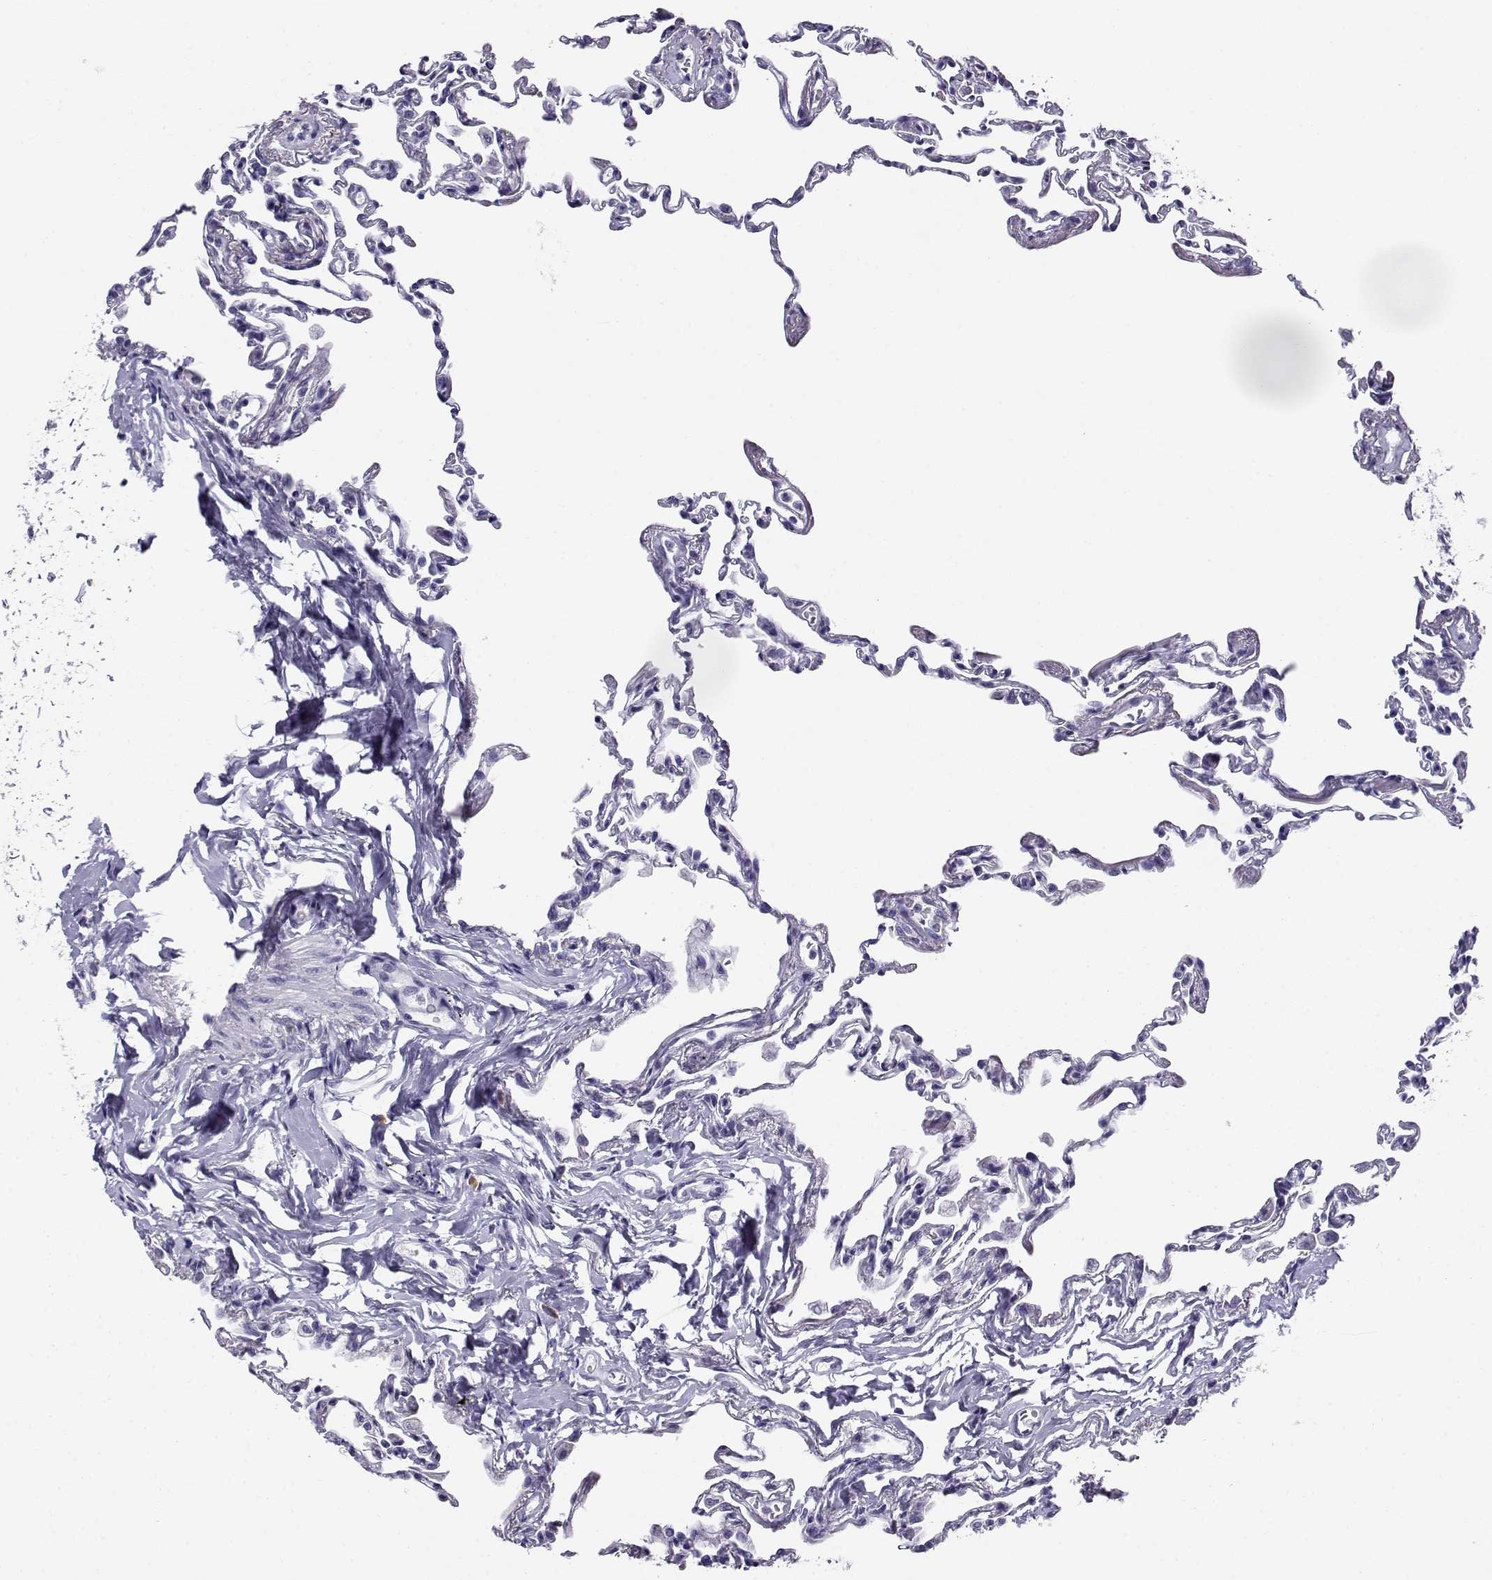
{"staining": {"intensity": "negative", "quantity": "none", "location": "none"}, "tissue": "lung", "cell_type": "Alveolar cells", "image_type": "normal", "snomed": [{"axis": "morphology", "description": "Normal tissue, NOS"}, {"axis": "topography", "description": "Lung"}], "caption": "DAB (3,3'-diaminobenzidine) immunohistochemical staining of normal lung demonstrates no significant positivity in alveolar cells.", "gene": "CABS1", "patient": {"sex": "female", "age": 57}}